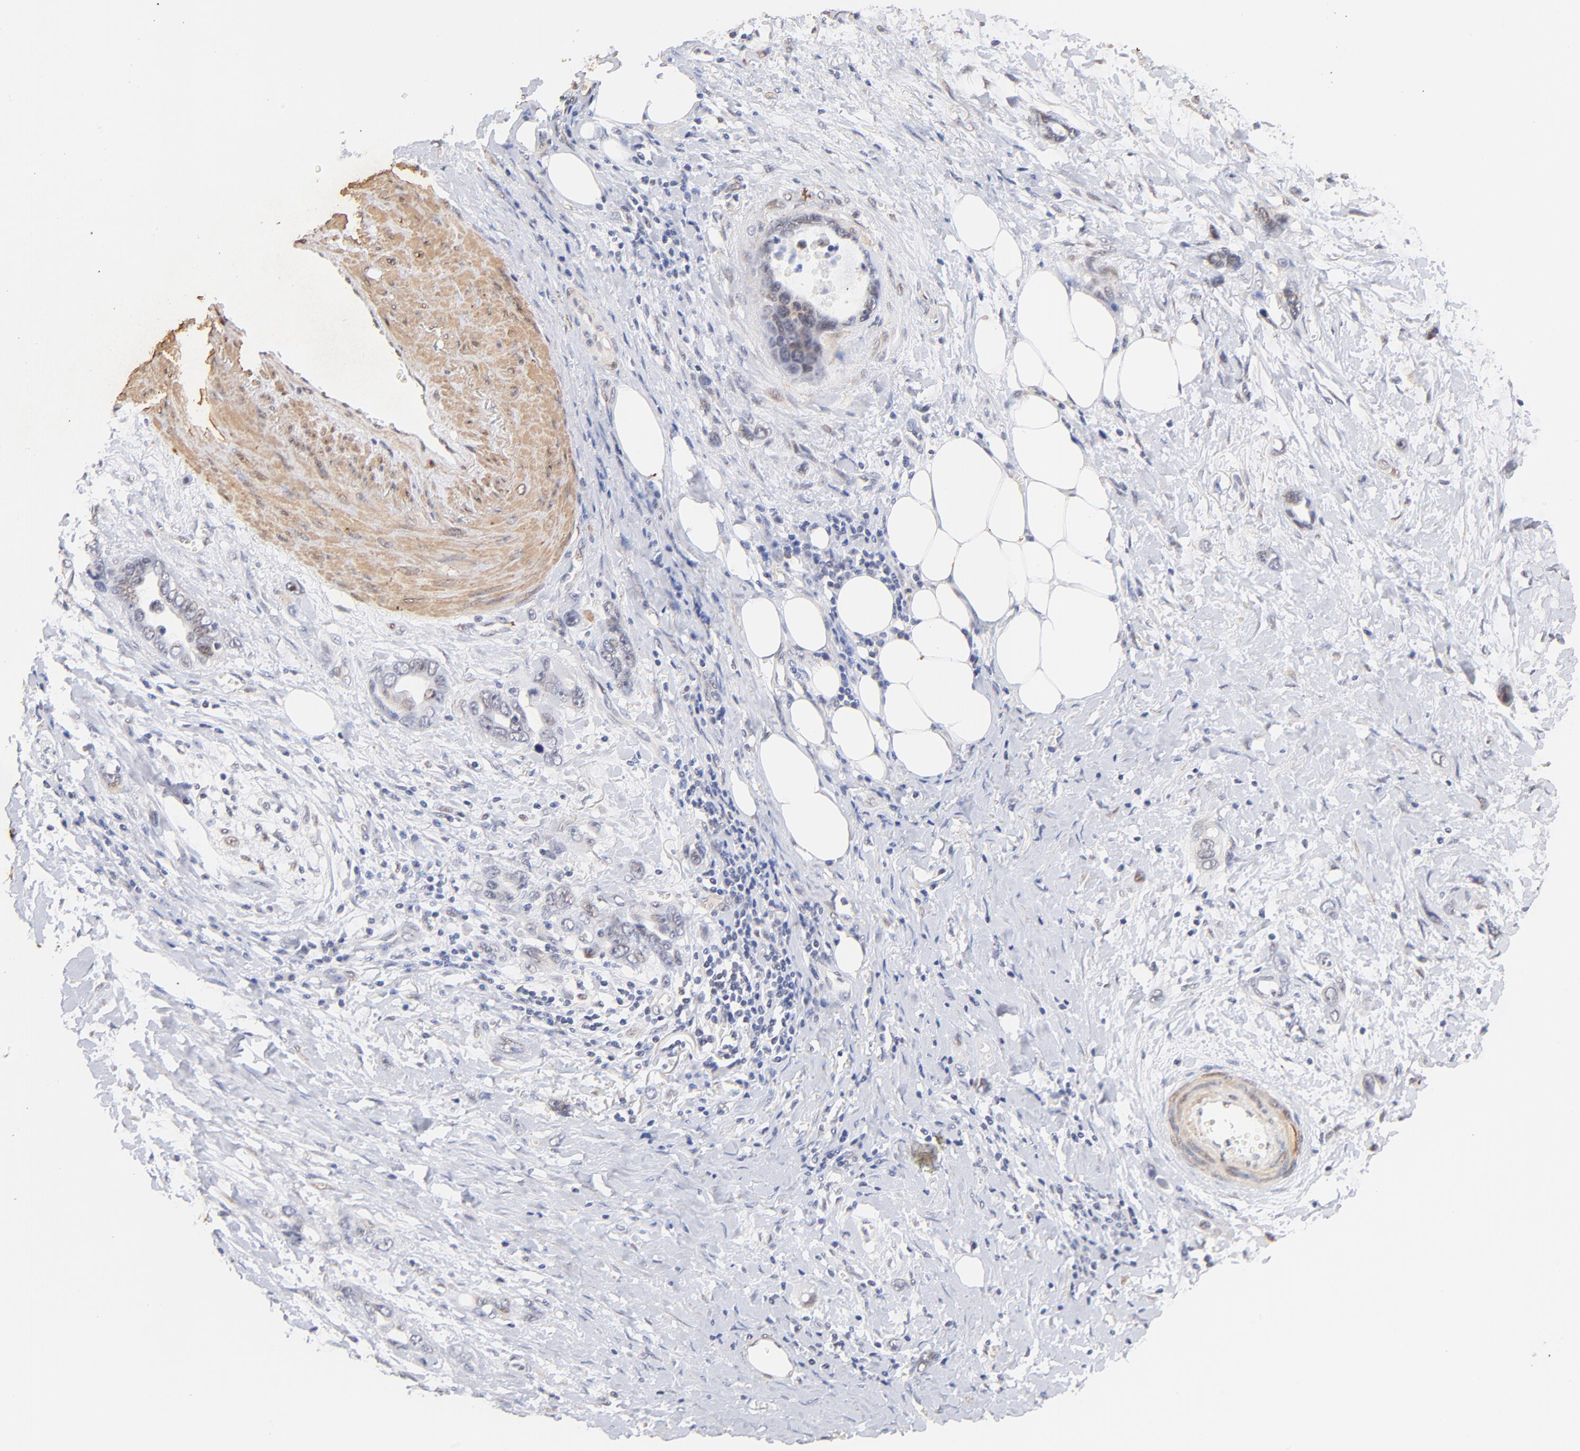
{"staining": {"intensity": "weak", "quantity": "<25%", "location": "cytoplasmic/membranous,nuclear"}, "tissue": "stomach cancer", "cell_type": "Tumor cells", "image_type": "cancer", "snomed": [{"axis": "morphology", "description": "Adenocarcinoma, NOS"}, {"axis": "topography", "description": "Stomach"}], "caption": "Immunohistochemical staining of human stomach cancer exhibits no significant staining in tumor cells.", "gene": "ZFP92", "patient": {"sex": "male", "age": 78}}